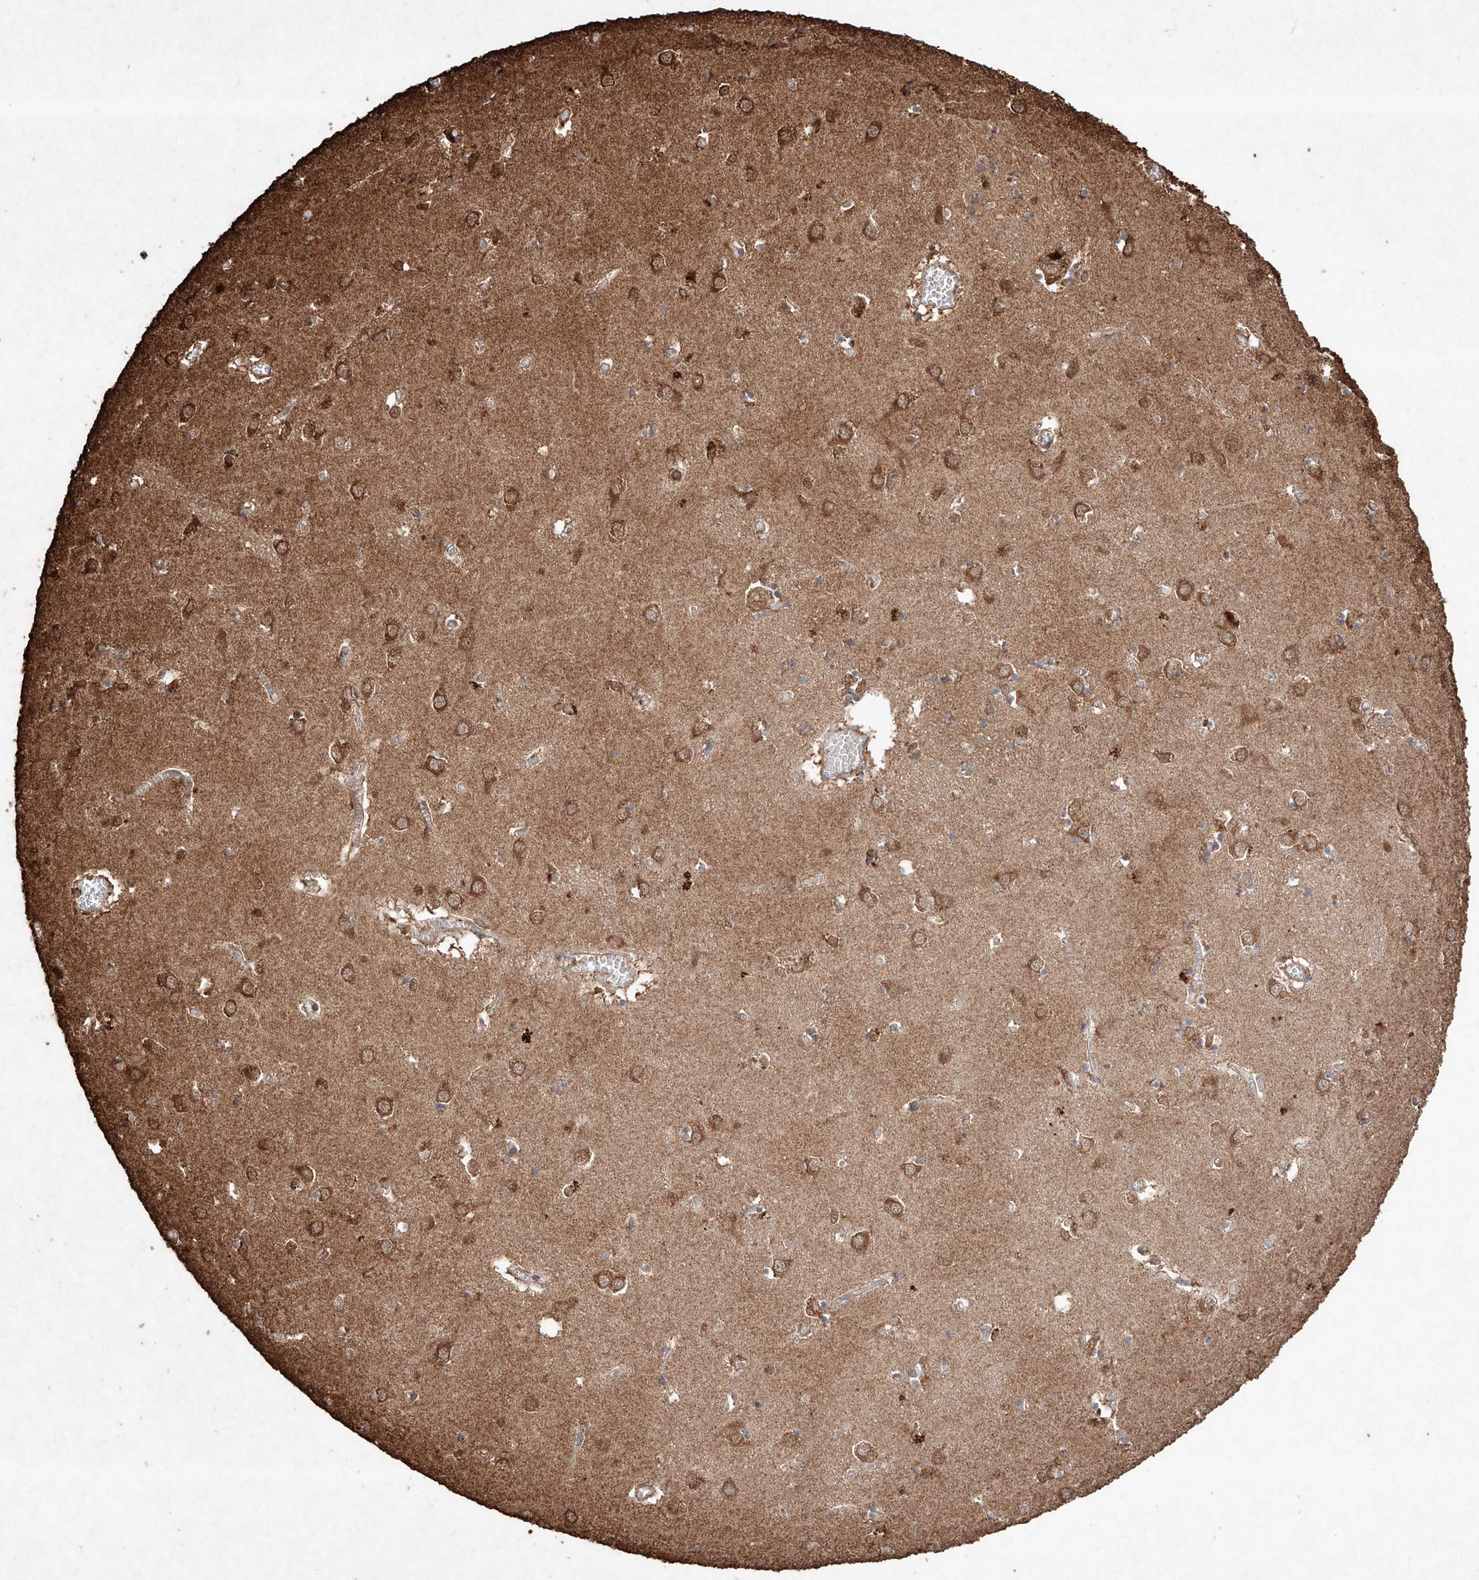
{"staining": {"intensity": "moderate", "quantity": ">75%", "location": "cytoplasmic/membranous"}, "tissue": "caudate", "cell_type": "Glial cells", "image_type": "normal", "snomed": [{"axis": "morphology", "description": "Normal tissue, NOS"}, {"axis": "topography", "description": "Lateral ventricle wall"}], "caption": "Glial cells reveal moderate cytoplasmic/membranous positivity in approximately >75% of cells in unremarkable caudate. The staining was performed using DAB (3,3'-diaminobenzidine) to visualize the protein expression in brown, while the nuclei were stained in blue with hematoxylin (Magnification: 20x).", "gene": "M6PR", "patient": {"sex": "male", "age": 70}}